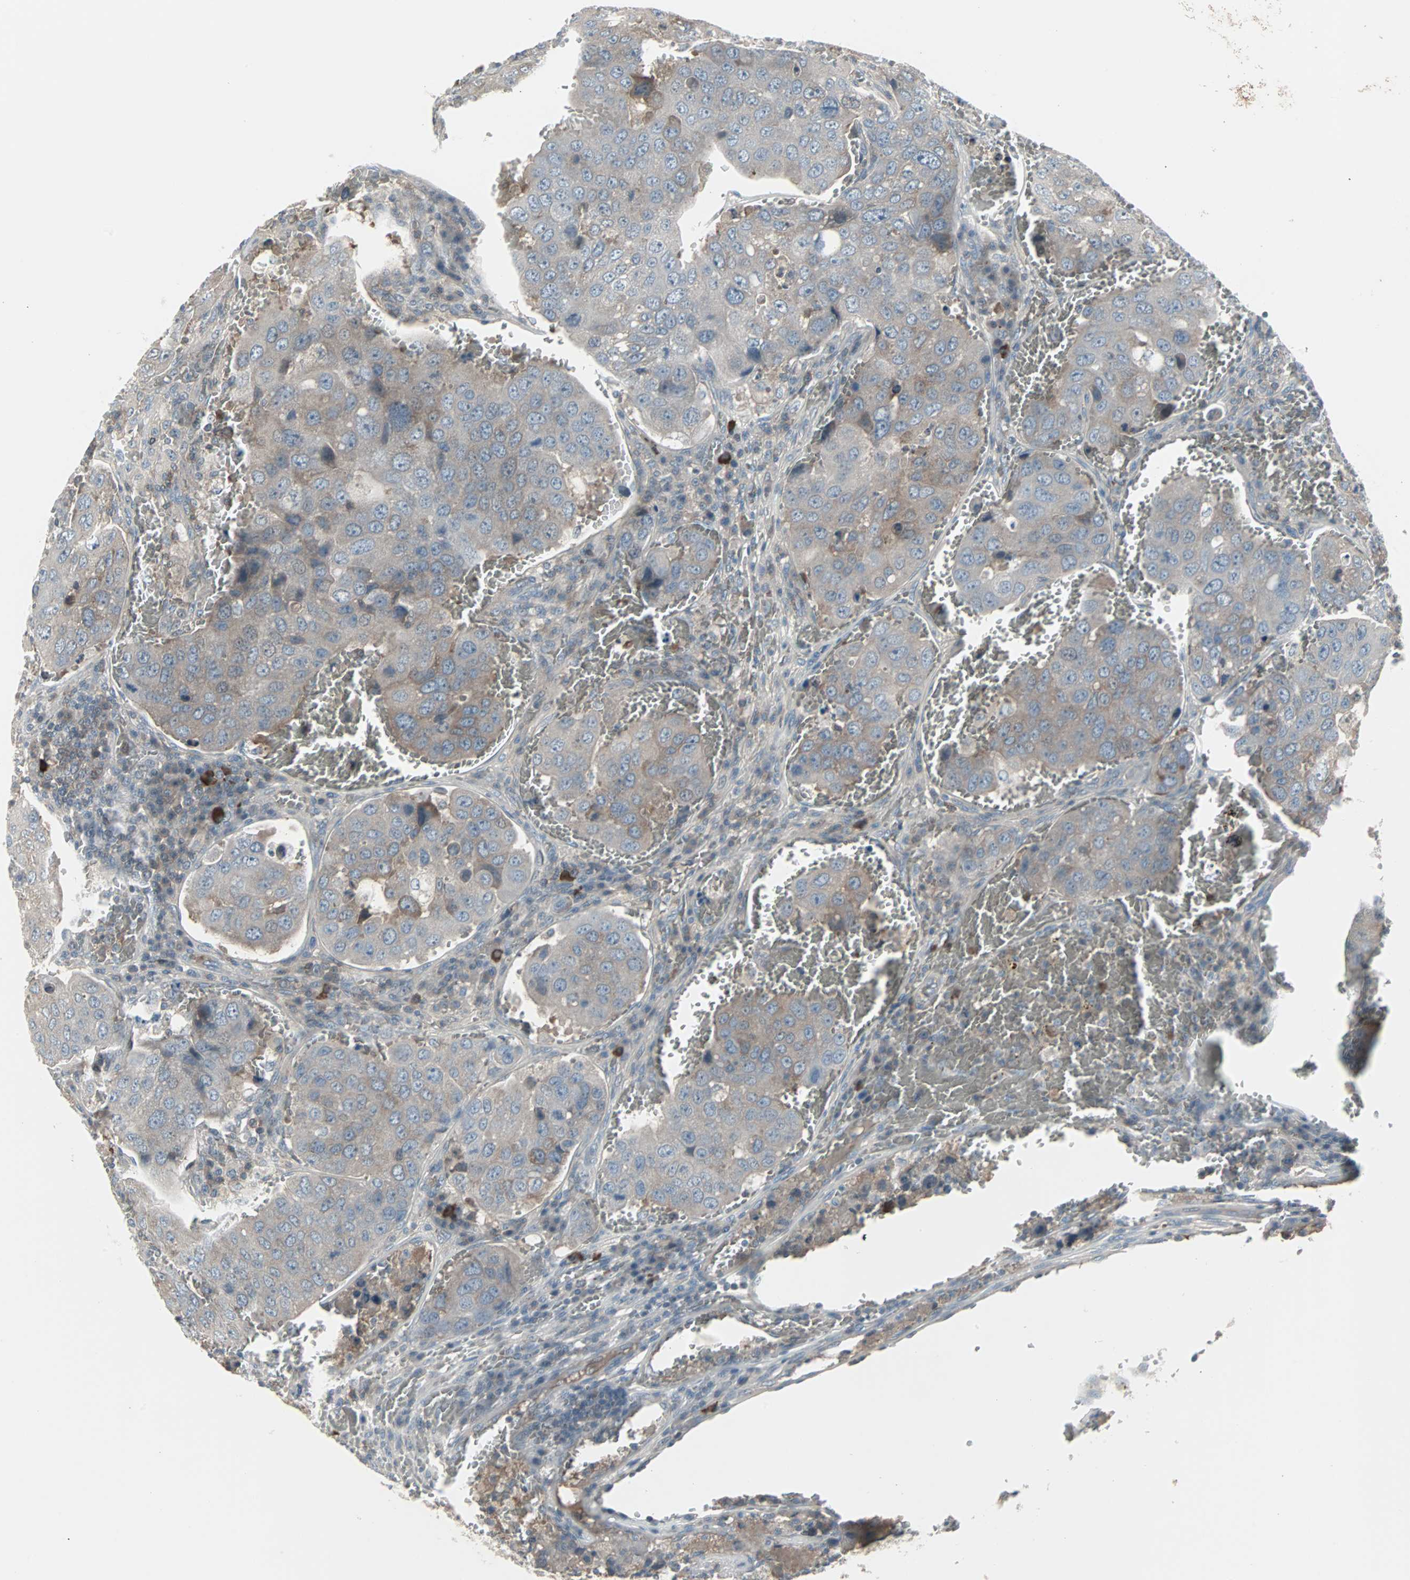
{"staining": {"intensity": "weak", "quantity": "25%-75%", "location": "cytoplasmic/membranous"}, "tissue": "urothelial cancer", "cell_type": "Tumor cells", "image_type": "cancer", "snomed": [{"axis": "morphology", "description": "Urothelial carcinoma, High grade"}, {"axis": "topography", "description": "Lymph node"}, {"axis": "topography", "description": "Urinary bladder"}], "caption": "Protein staining of urothelial carcinoma (high-grade) tissue reveals weak cytoplasmic/membranous staining in approximately 25%-75% of tumor cells.", "gene": "ZSCAN32", "patient": {"sex": "male", "age": 51}}